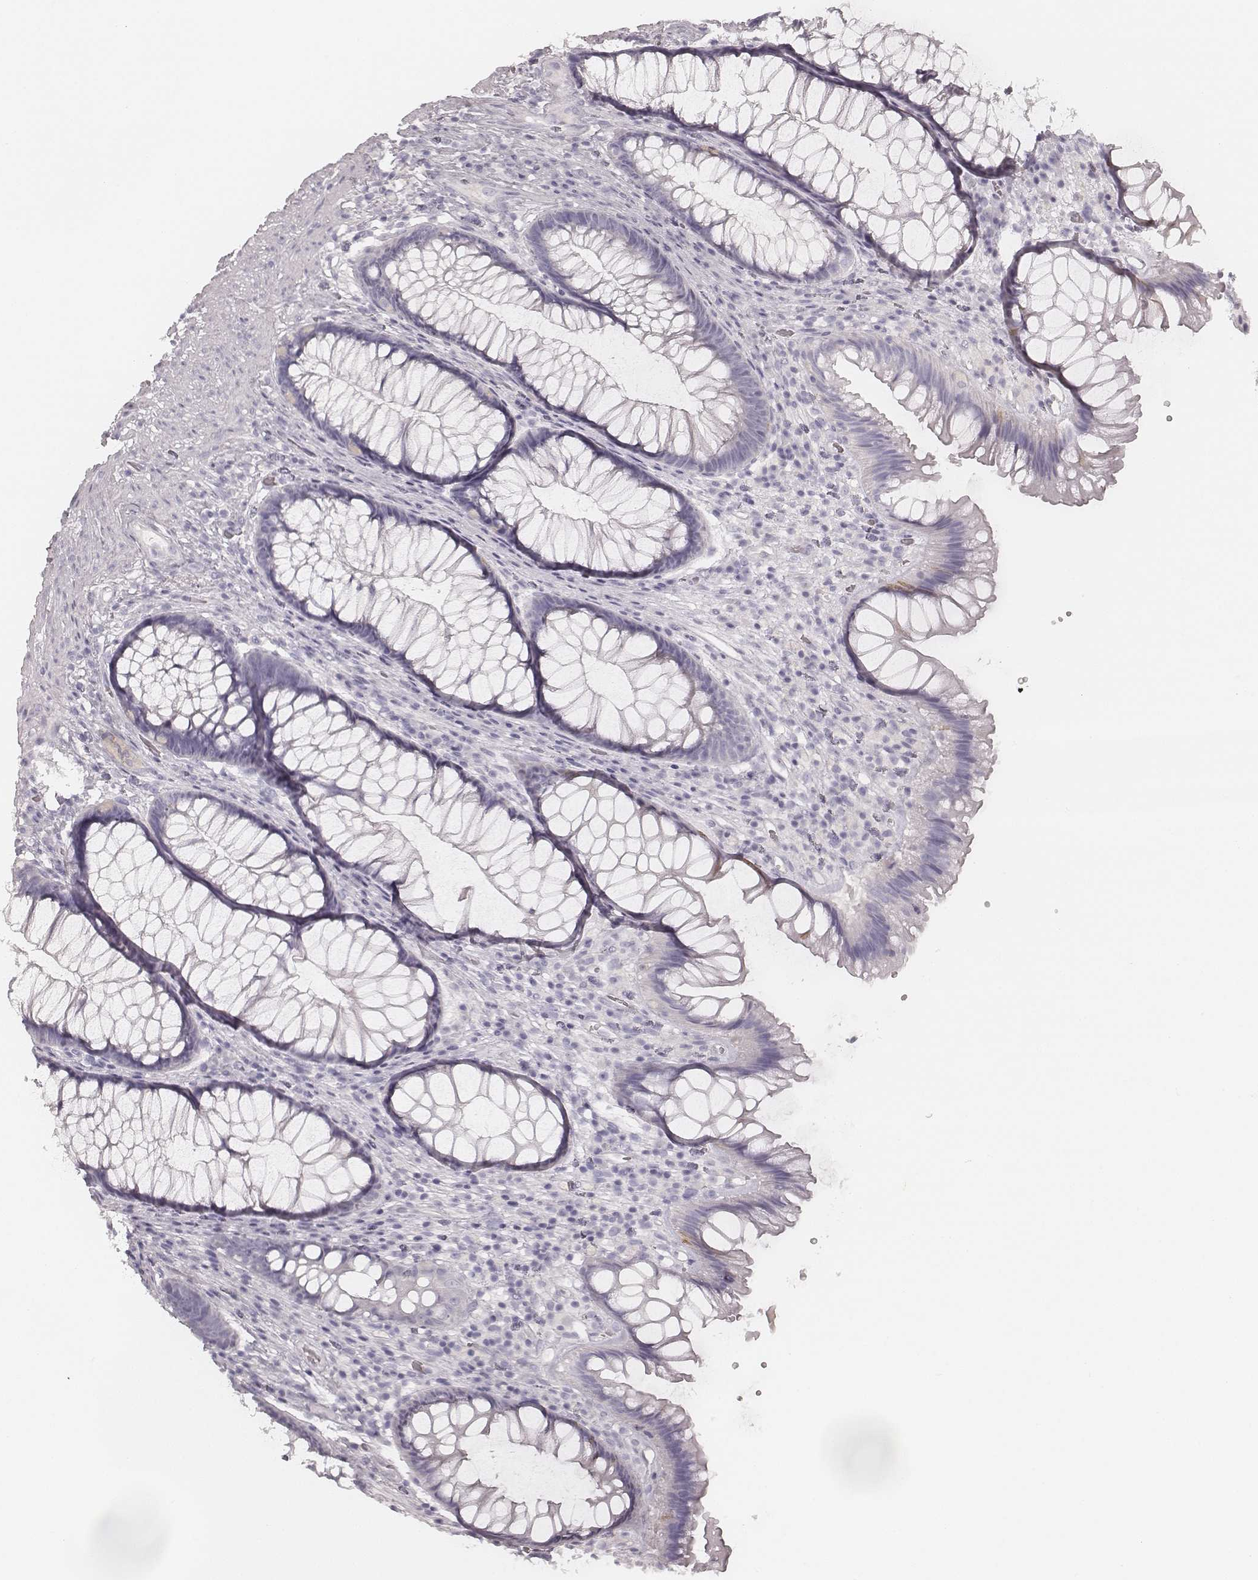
{"staining": {"intensity": "negative", "quantity": "none", "location": "none"}, "tissue": "rectum", "cell_type": "Glandular cells", "image_type": "normal", "snomed": [{"axis": "morphology", "description": "Normal tissue, NOS"}, {"axis": "topography", "description": "Smooth muscle"}, {"axis": "topography", "description": "Rectum"}], "caption": "Immunohistochemistry histopathology image of normal rectum: rectum stained with DAB reveals no significant protein expression in glandular cells.", "gene": "KRT72", "patient": {"sex": "male", "age": 53}}